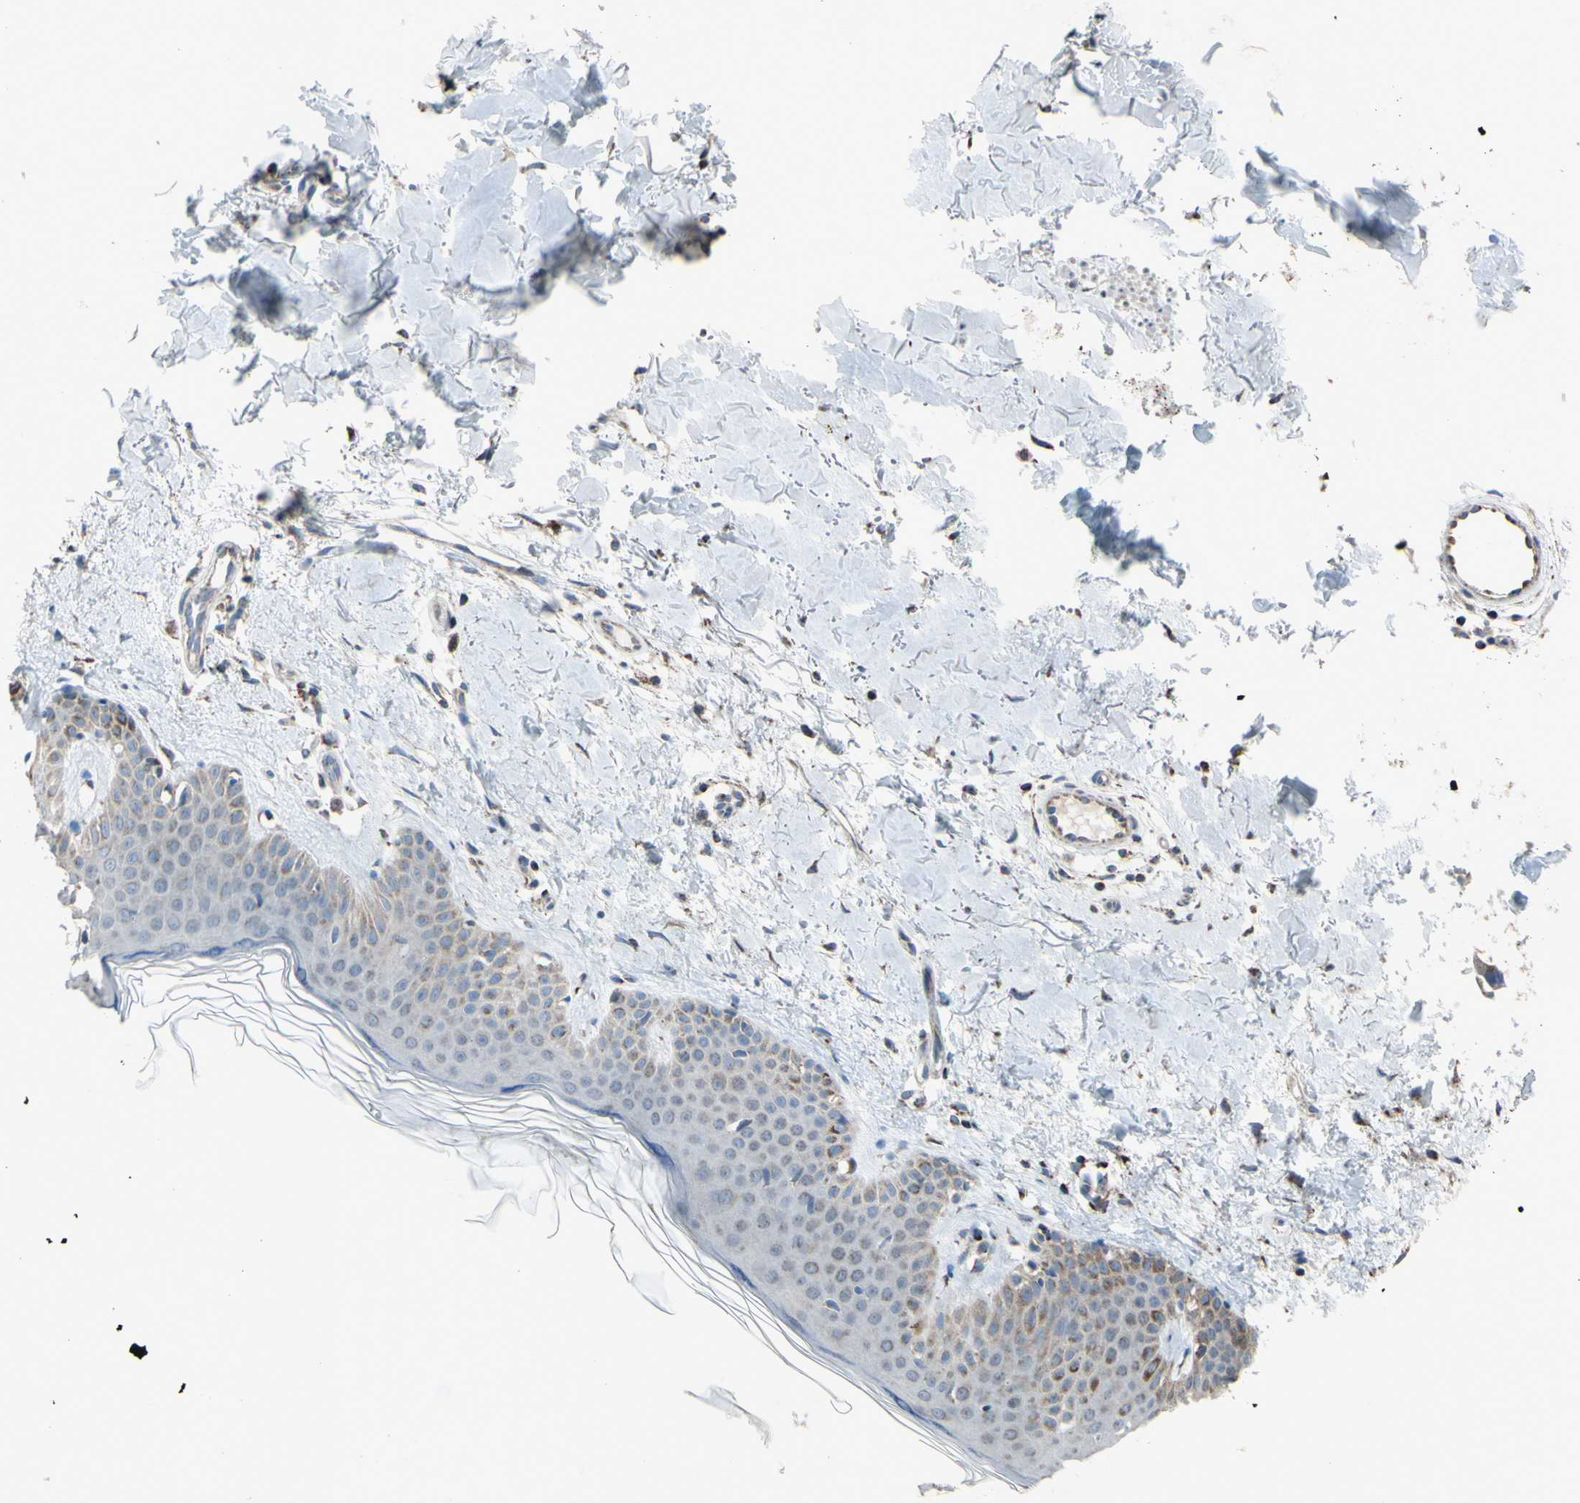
{"staining": {"intensity": "negative", "quantity": "none", "location": "none"}, "tissue": "skin", "cell_type": "Fibroblasts", "image_type": "normal", "snomed": [{"axis": "morphology", "description": "Normal tissue, NOS"}, {"axis": "topography", "description": "Skin"}], "caption": "A histopathology image of skin stained for a protein demonstrates no brown staining in fibroblasts.", "gene": "GLT8D1", "patient": {"sex": "male", "age": 67}}